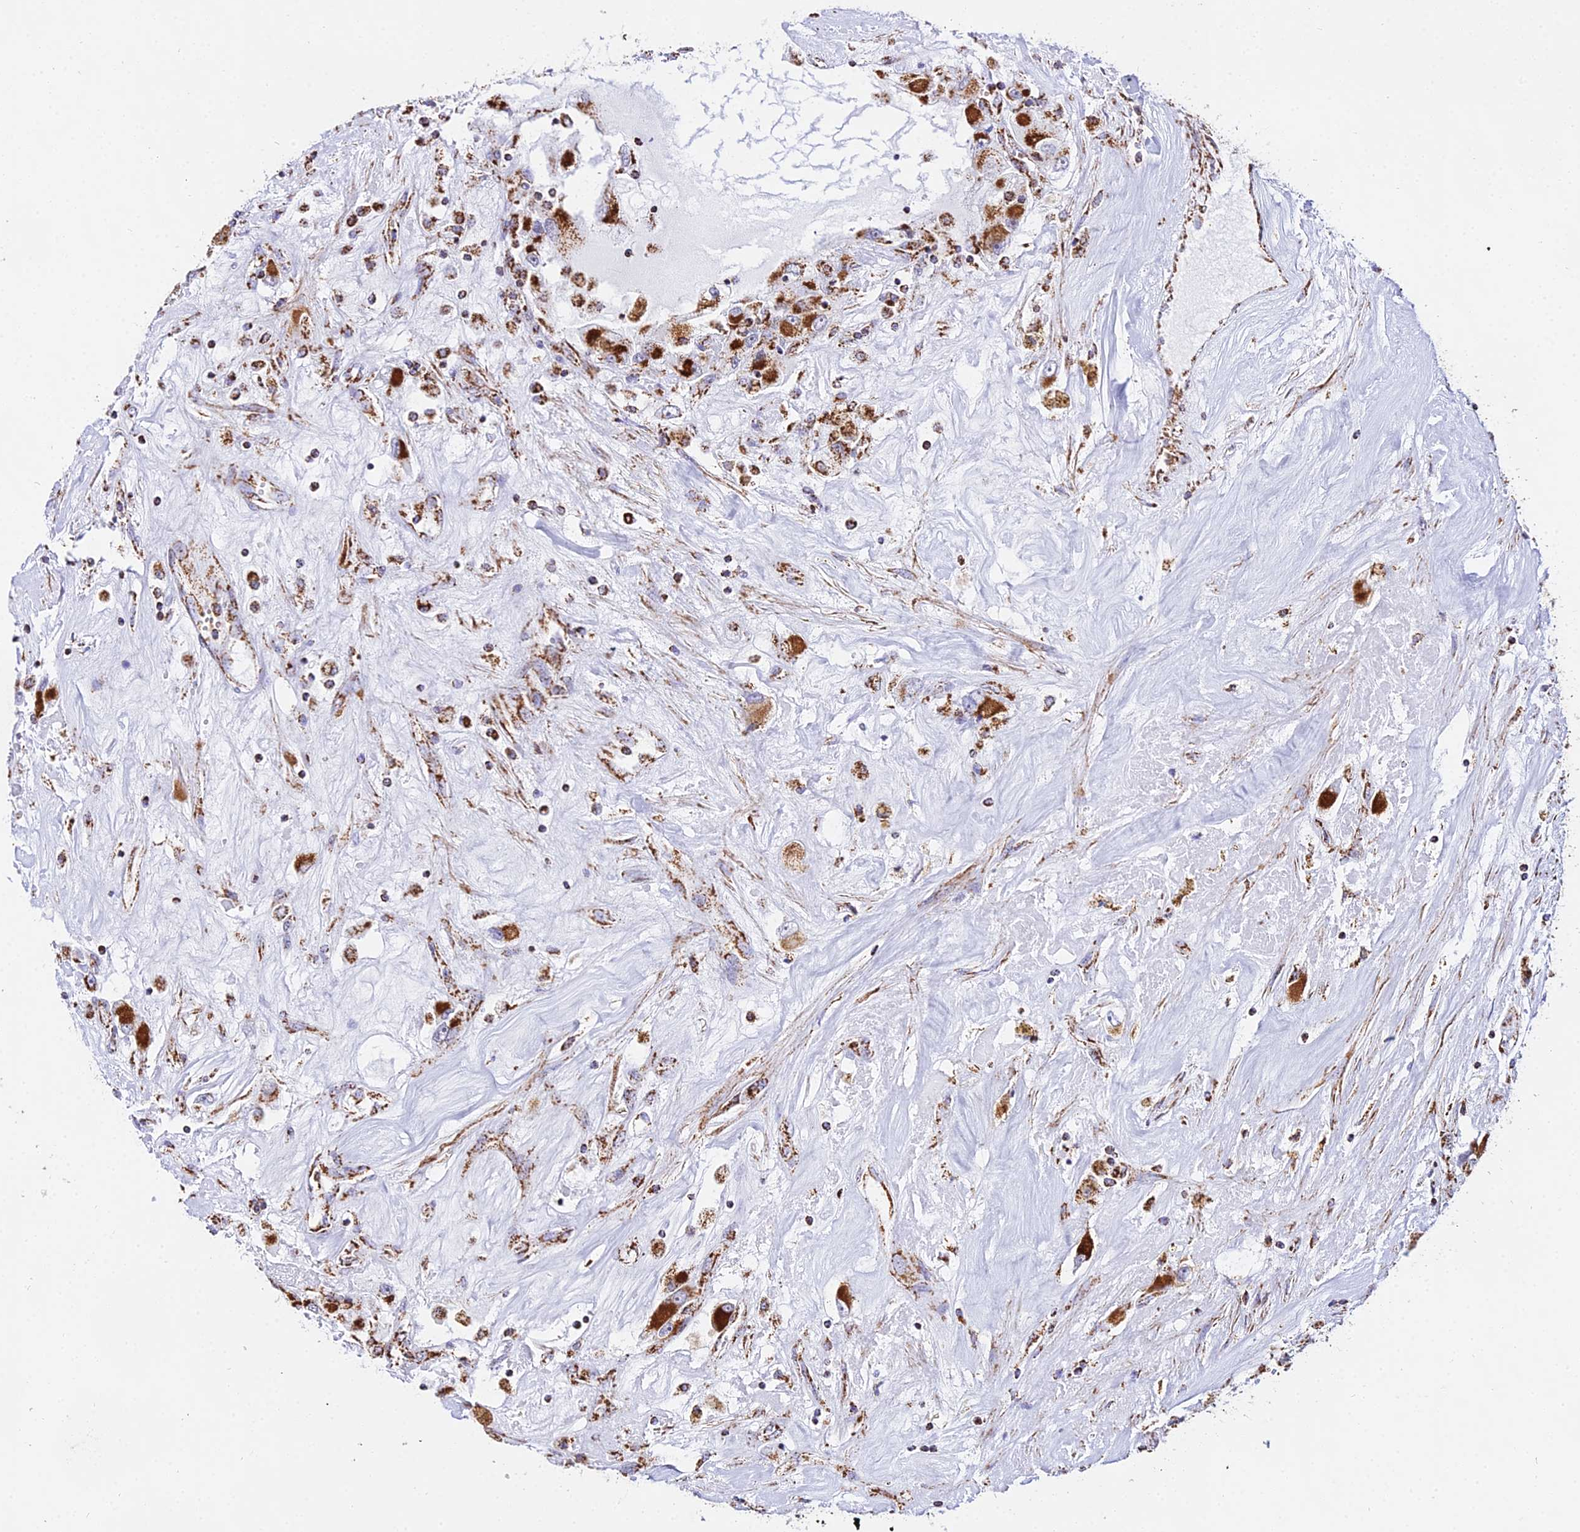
{"staining": {"intensity": "strong", "quantity": "25%-75%", "location": "cytoplasmic/membranous"}, "tissue": "renal cancer", "cell_type": "Tumor cells", "image_type": "cancer", "snomed": [{"axis": "morphology", "description": "Adenocarcinoma, NOS"}, {"axis": "topography", "description": "Kidney"}], "caption": "Immunohistochemistry (IHC) histopathology image of human renal adenocarcinoma stained for a protein (brown), which exhibits high levels of strong cytoplasmic/membranous staining in approximately 25%-75% of tumor cells.", "gene": "ATP5PD", "patient": {"sex": "female", "age": 52}}